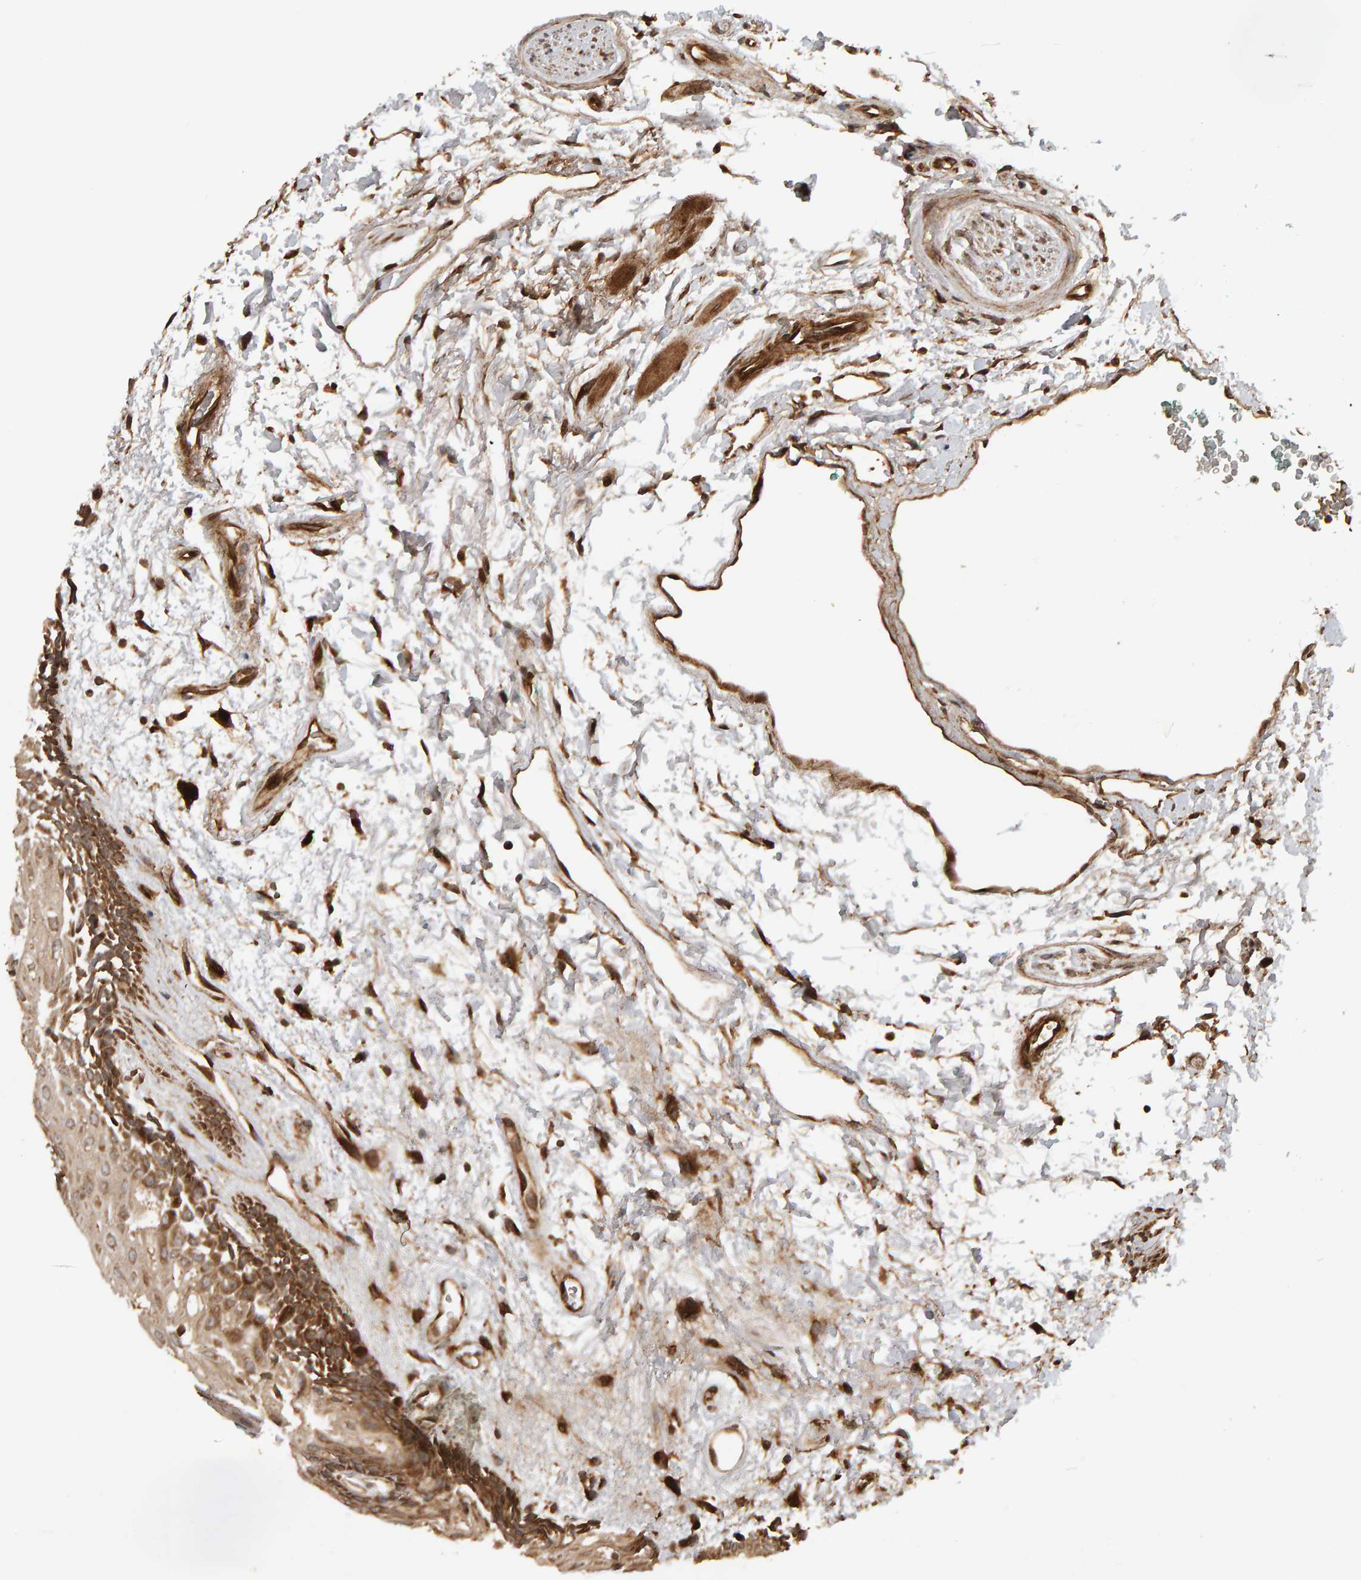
{"staining": {"intensity": "moderate", "quantity": ">75%", "location": "cytoplasmic/membranous"}, "tissue": "oral mucosa", "cell_type": "Squamous epithelial cells", "image_type": "normal", "snomed": [{"axis": "morphology", "description": "Normal tissue, NOS"}, {"axis": "topography", "description": "Skeletal muscle"}, {"axis": "topography", "description": "Oral tissue"}, {"axis": "topography", "description": "Peripheral nerve tissue"}], "caption": "Immunohistochemical staining of normal oral mucosa shows >75% levels of moderate cytoplasmic/membranous protein positivity in approximately >75% of squamous epithelial cells. (Brightfield microscopy of DAB IHC at high magnification).", "gene": "ZFAND1", "patient": {"sex": "female", "age": 84}}